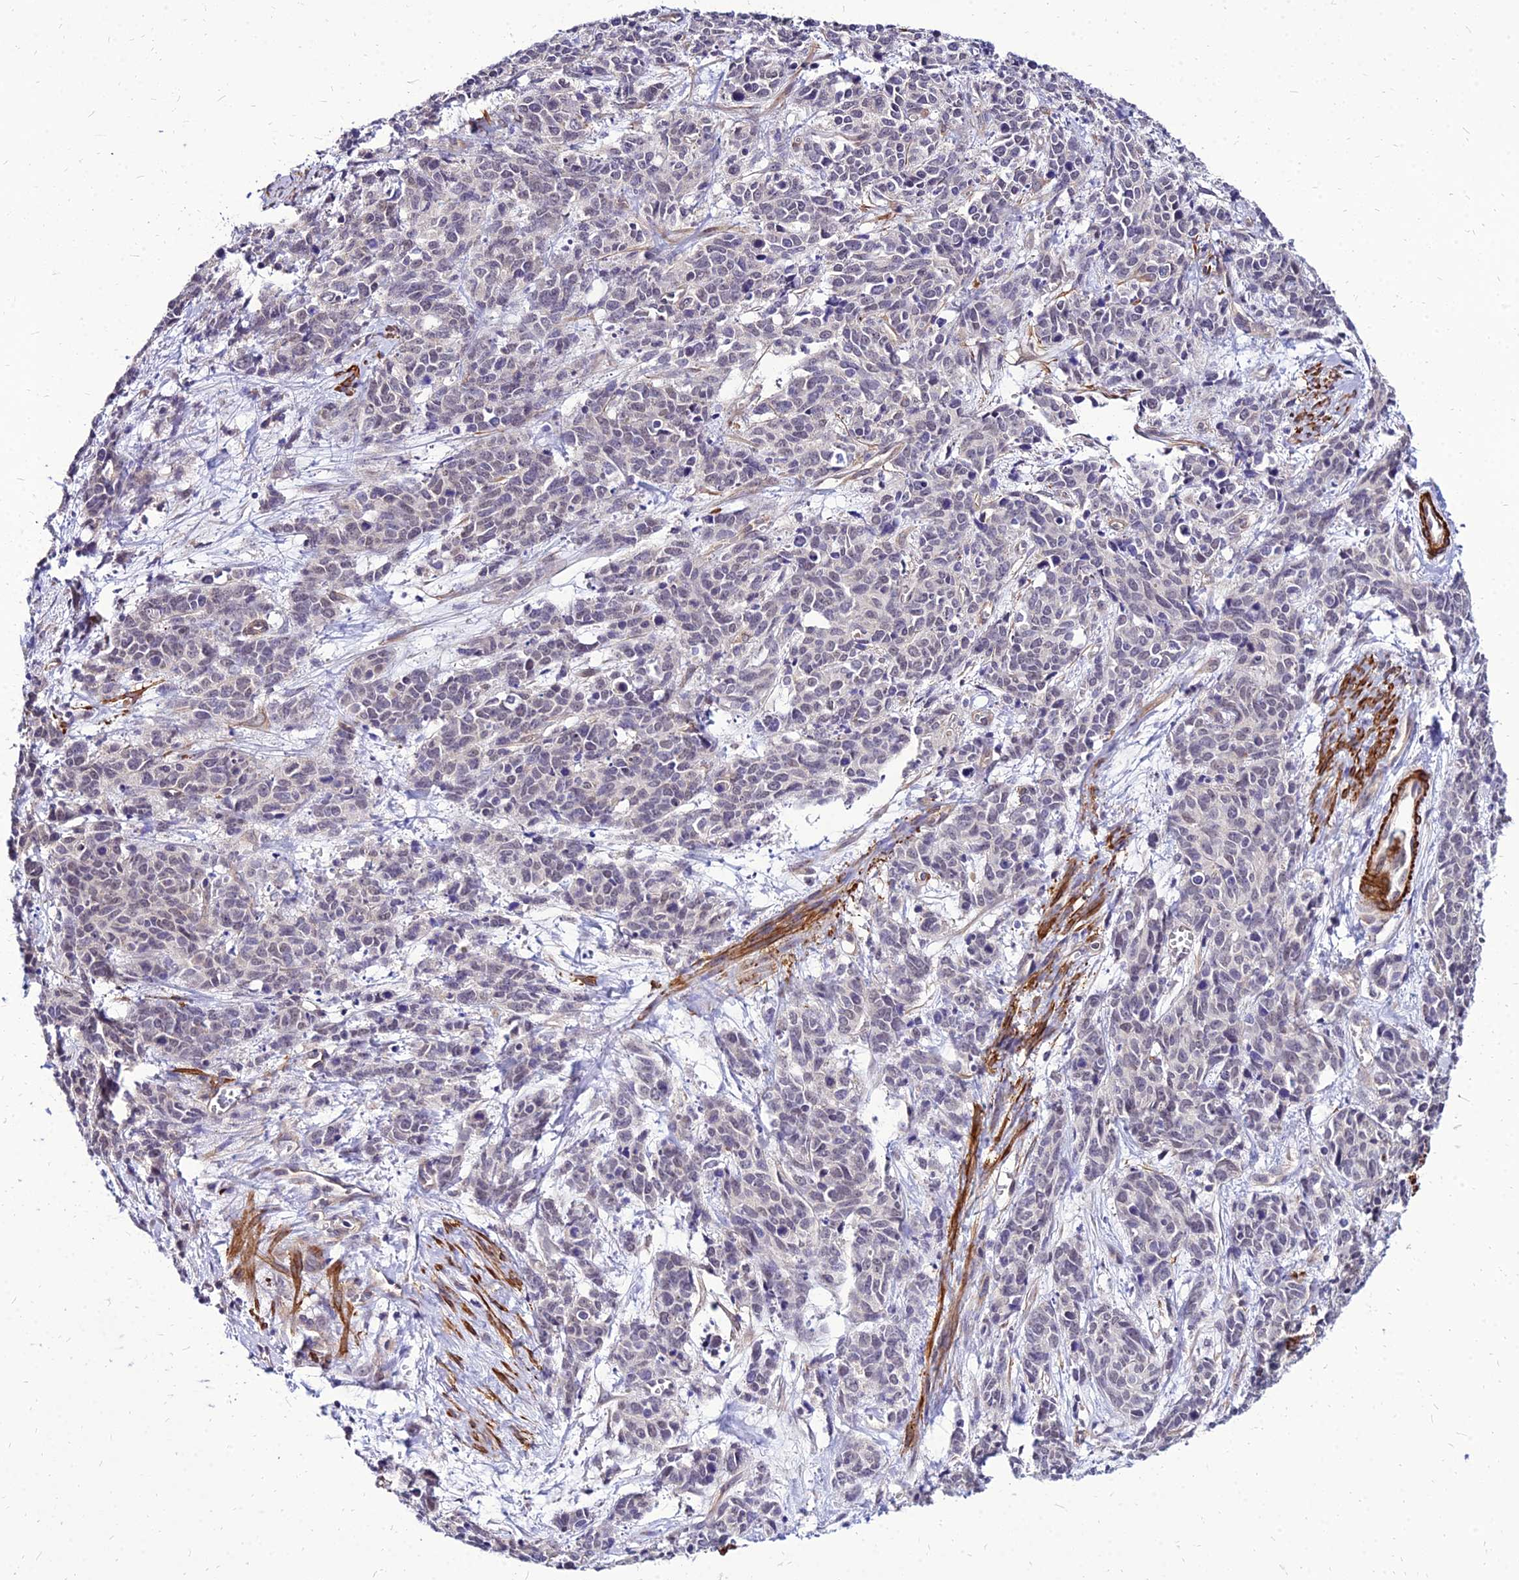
{"staining": {"intensity": "negative", "quantity": "none", "location": "none"}, "tissue": "cervical cancer", "cell_type": "Tumor cells", "image_type": "cancer", "snomed": [{"axis": "morphology", "description": "Squamous cell carcinoma, NOS"}, {"axis": "topography", "description": "Cervix"}], "caption": "Immunohistochemistry micrograph of human cervical squamous cell carcinoma stained for a protein (brown), which demonstrates no expression in tumor cells.", "gene": "YEATS2", "patient": {"sex": "female", "age": 60}}